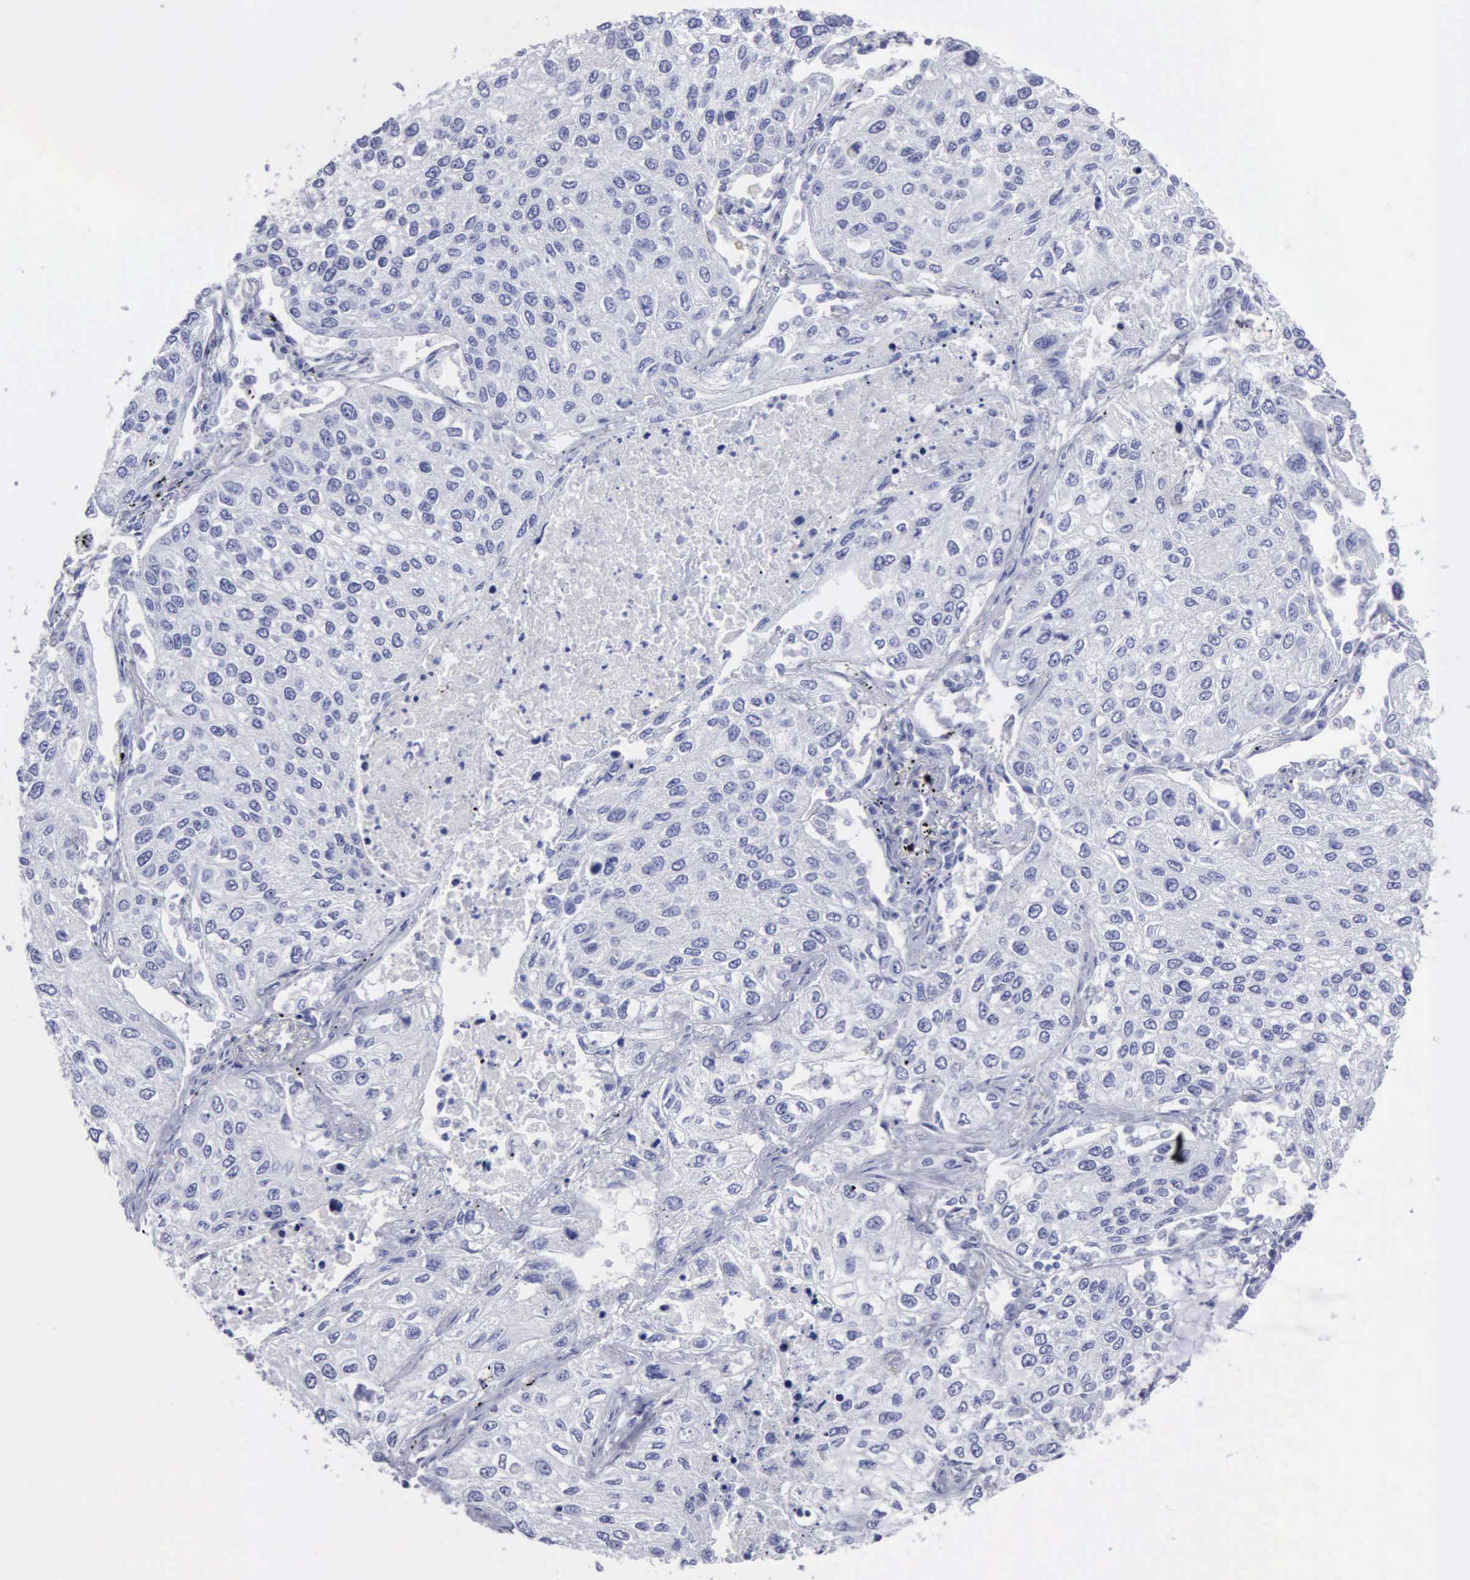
{"staining": {"intensity": "negative", "quantity": "none", "location": "none"}, "tissue": "lung cancer", "cell_type": "Tumor cells", "image_type": "cancer", "snomed": [{"axis": "morphology", "description": "Squamous cell carcinoma, NOS"}, {"axis": "topography", "description": "Lung"}], "caption": "An immunohistochemistry (IHC) histopathology image of lung cancer (squamous cell carcinoma) is shown. There is no staining in tumor cells of lung cancer (squamous cell carcinoma). Nuclei are stained in blue.", "gene": "CYP19A1", "patient": {"sex": "male", "age": 75}}